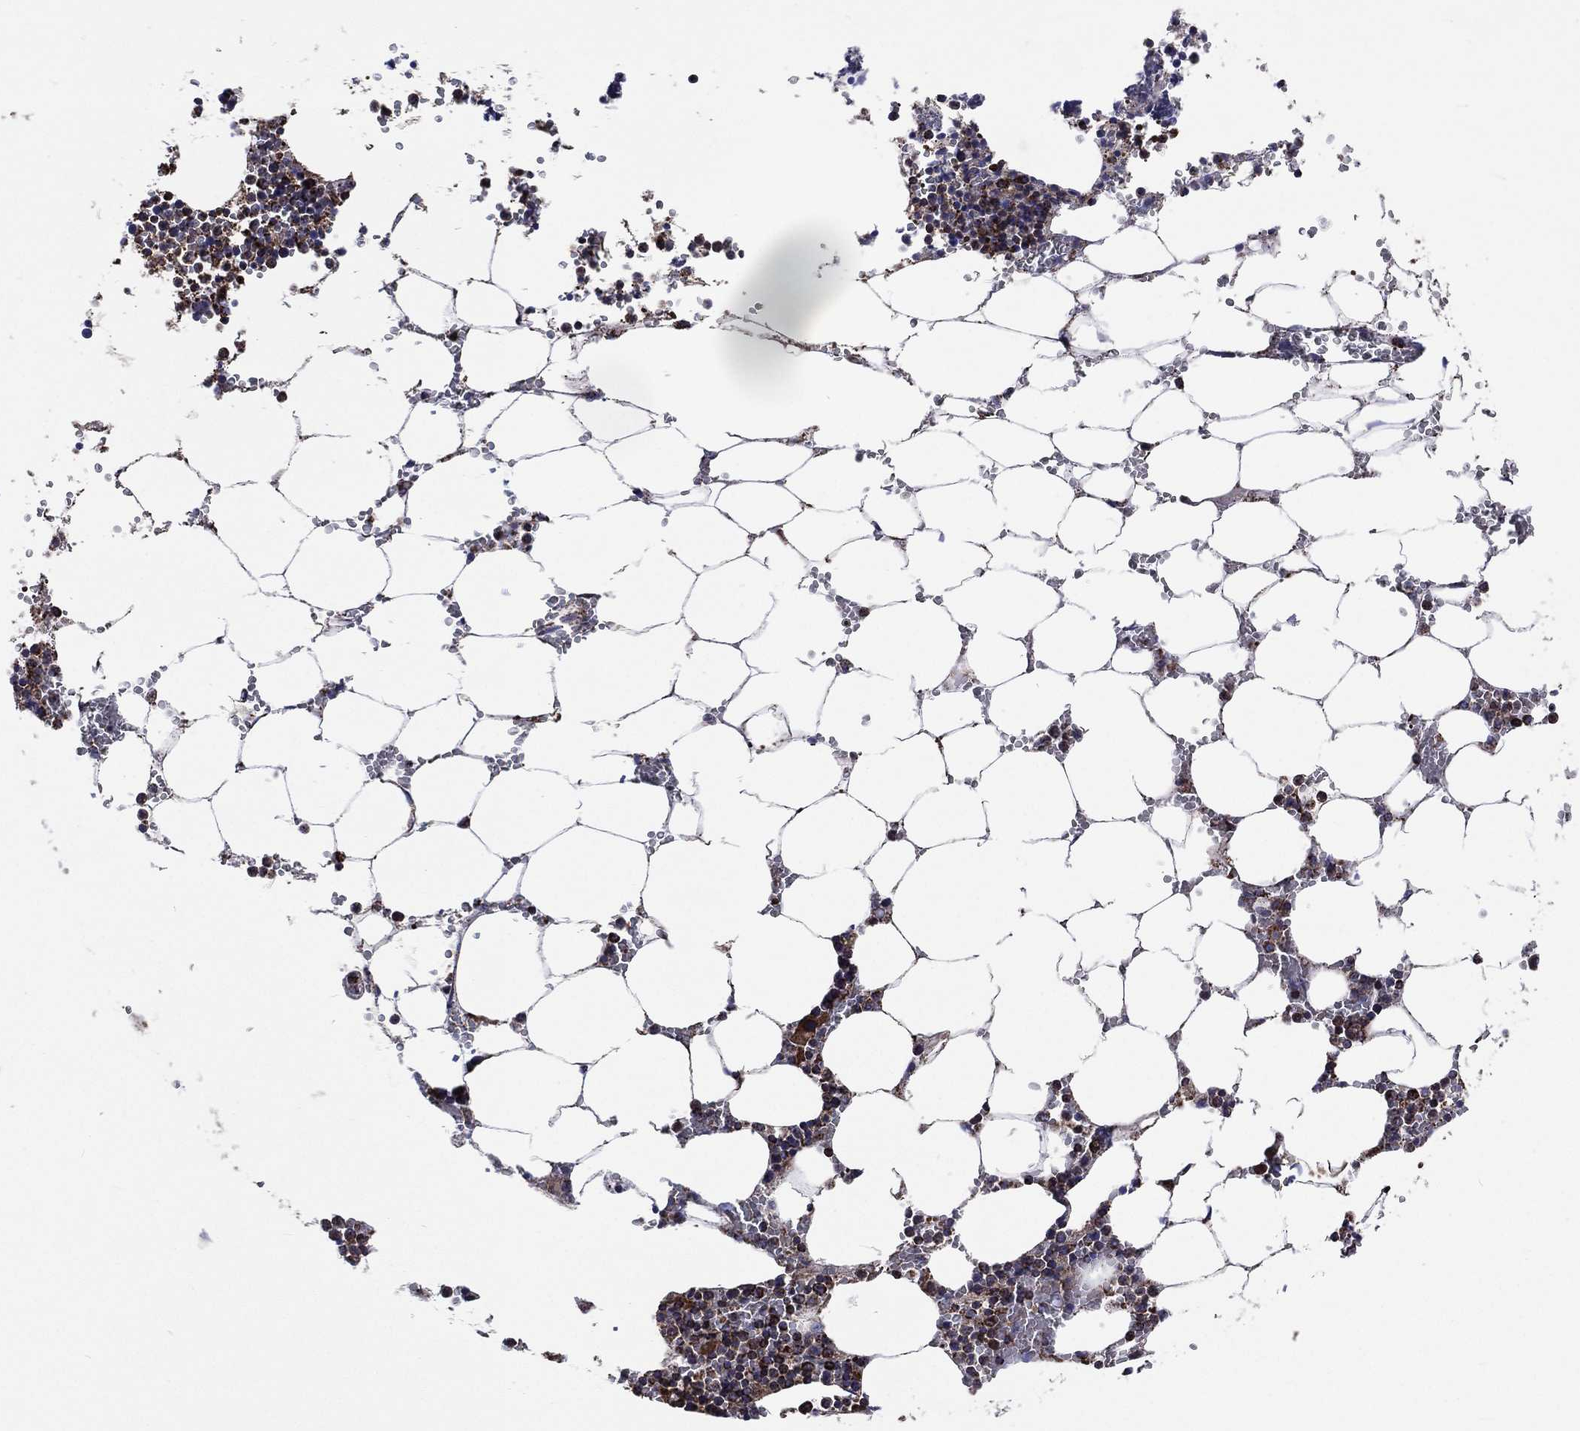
{"staining": {"intensity": "strong", "quantity": "<25%", "location": "cytoplasmic/membranous"}, "tissue": "bone marrow", "cell_type": "Hematopoietic cells", "image_type": "normal", "snomed": [{"axis": "morphology", "description": "Normal tissue, NOS"}, {"axis": "topography", "description": "Bone marrow"}], "caption": "The histopathology image reveals staining of normal bone marrow, revealing strong cytoplasmic/membranous protein expression (brown color) within hematopoietic cells.", "gene": "ANKRD37", "patient": {"sex": "female", "age": 64}}